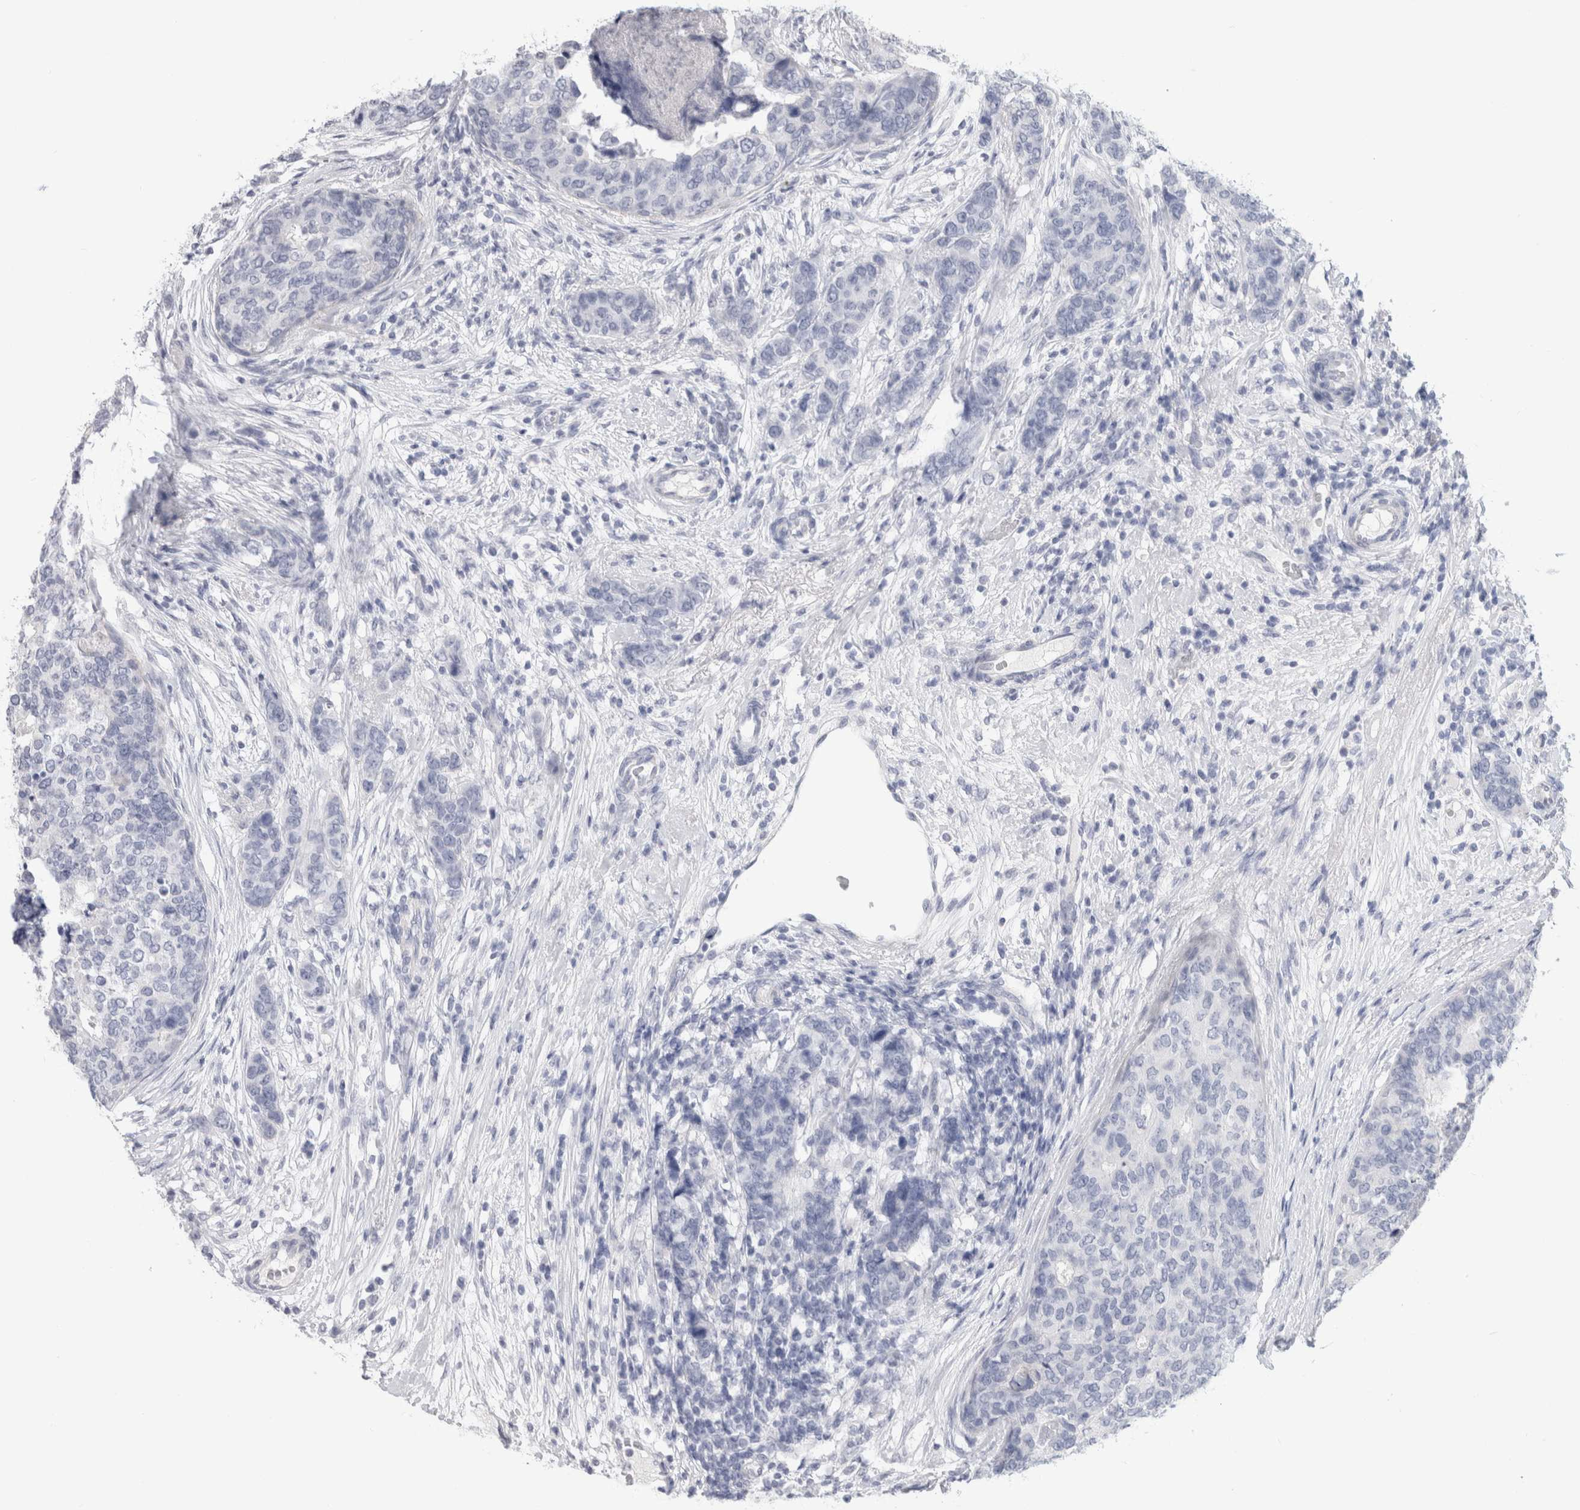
{"staining": {"intensity": "negative", "quantity": "none", "location": "none"}, "tissue": "breast cancer", "cell_type": "Tumor cells", "image_type": "cancer", "snomed": [{"axis": "morphology", "description": "Lobular carcinoma"}, {"axis": "topography", "description": "Breast"}], "caption": "The histopathology image displays no significant staining in tumor cells of breast lobular carcinoma. The staining was performed using DAB to visualize the protein expression in brown, while the nuclei were stained in blue with hematoxylin (Magnification: 20x).", "gene": "AFP", "patient": {"sex": "female", "age": 59}}